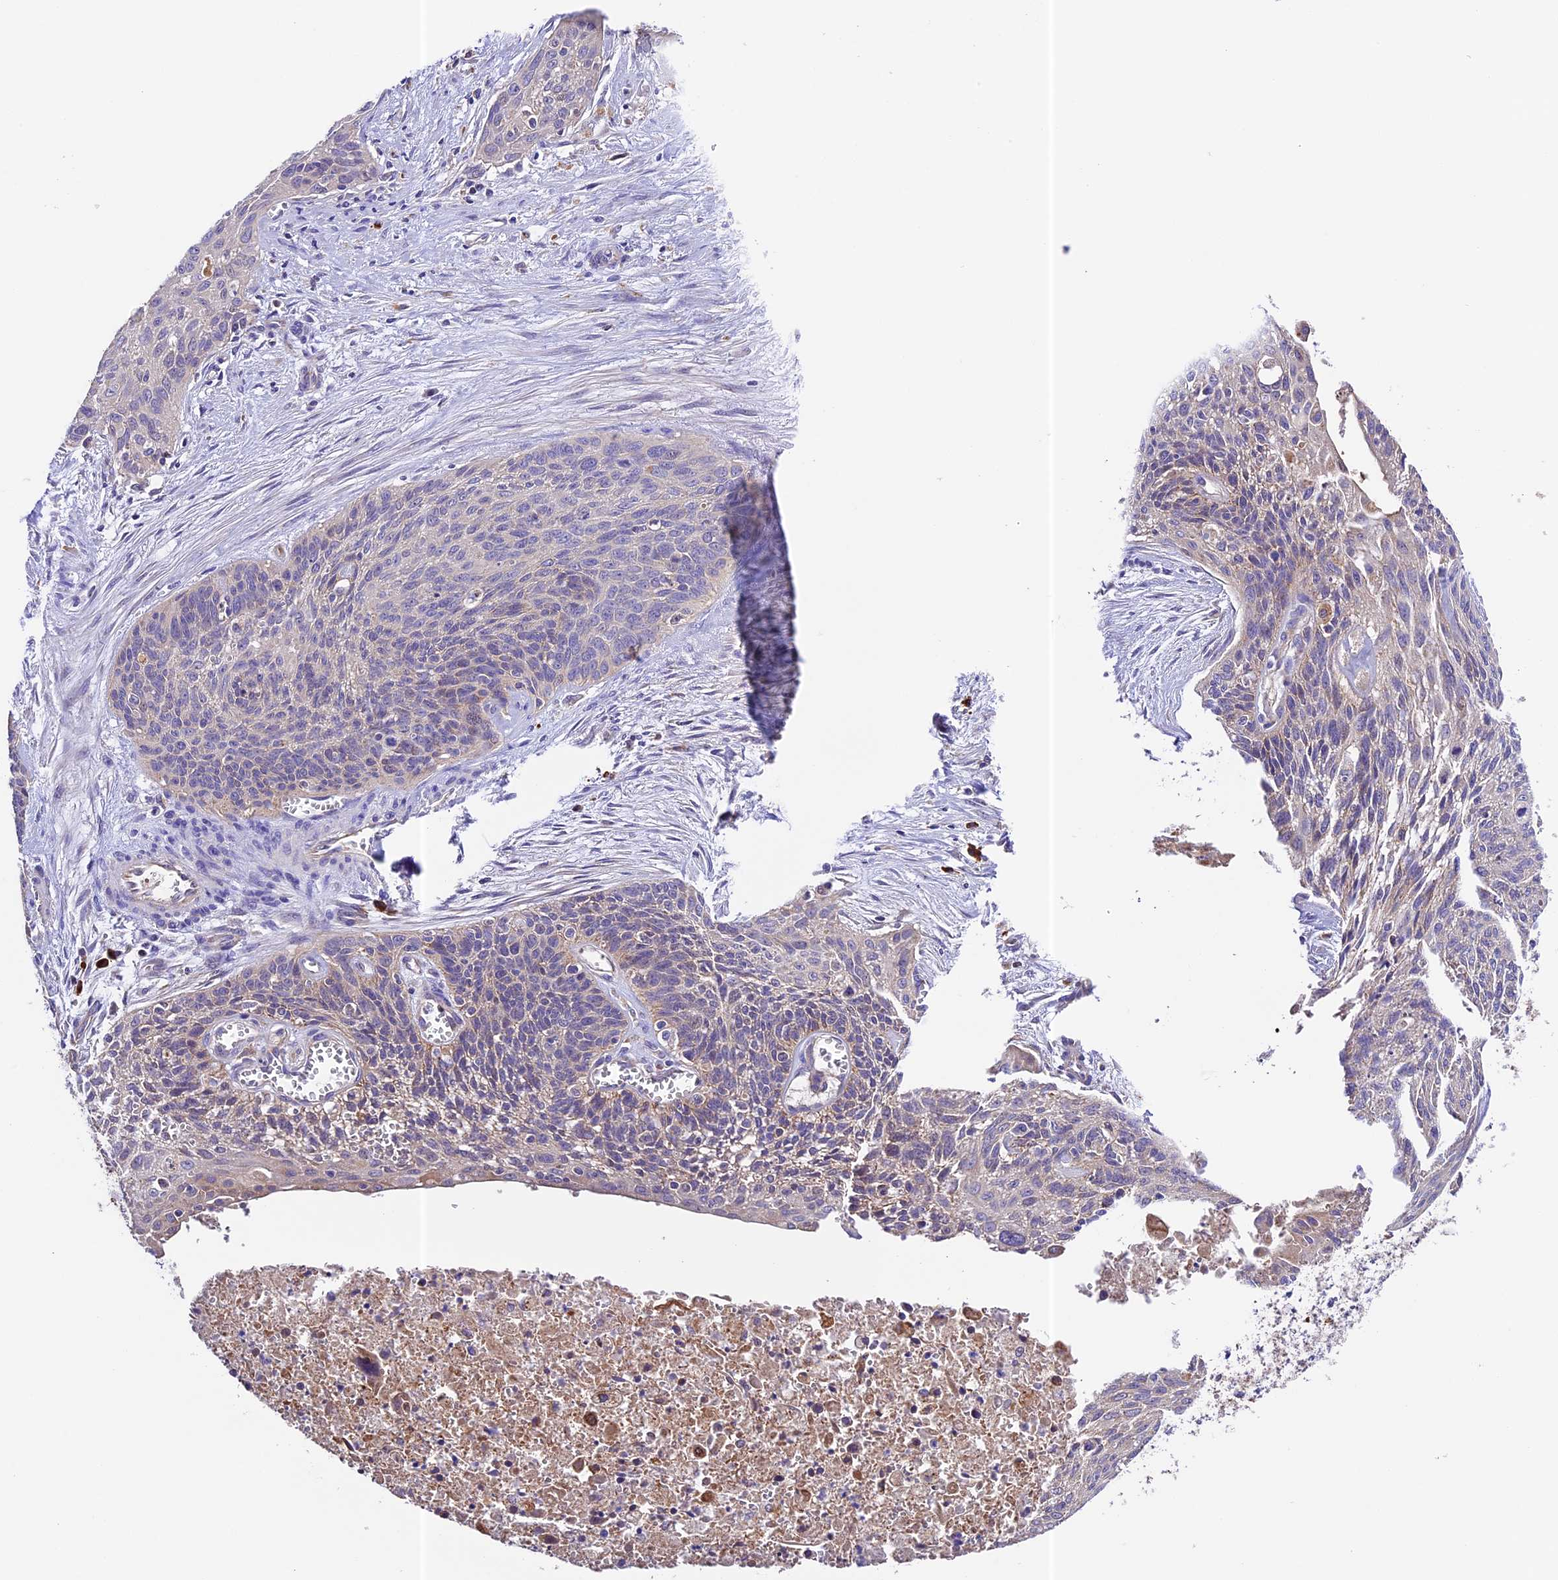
{"staining": {"intensity": "weak", "quantity": "<25%", "location": "cytoplasmic/membranous"}, "tissue": "cervical cancer", "cell_type": "Tumor cells", "image_type": "cancer", "snomed": [{"axis": "morphology", "description": "Squamous cell carcinoma, NOS"}, {"axis": "topography", "description": "Cervix"}], "caption": "Image shows no significant protein expression in tumor cells of squamous cell carcinoma (cervical).", "gene": "METTL22", "patient": {"sex": "female", "age": 55}}